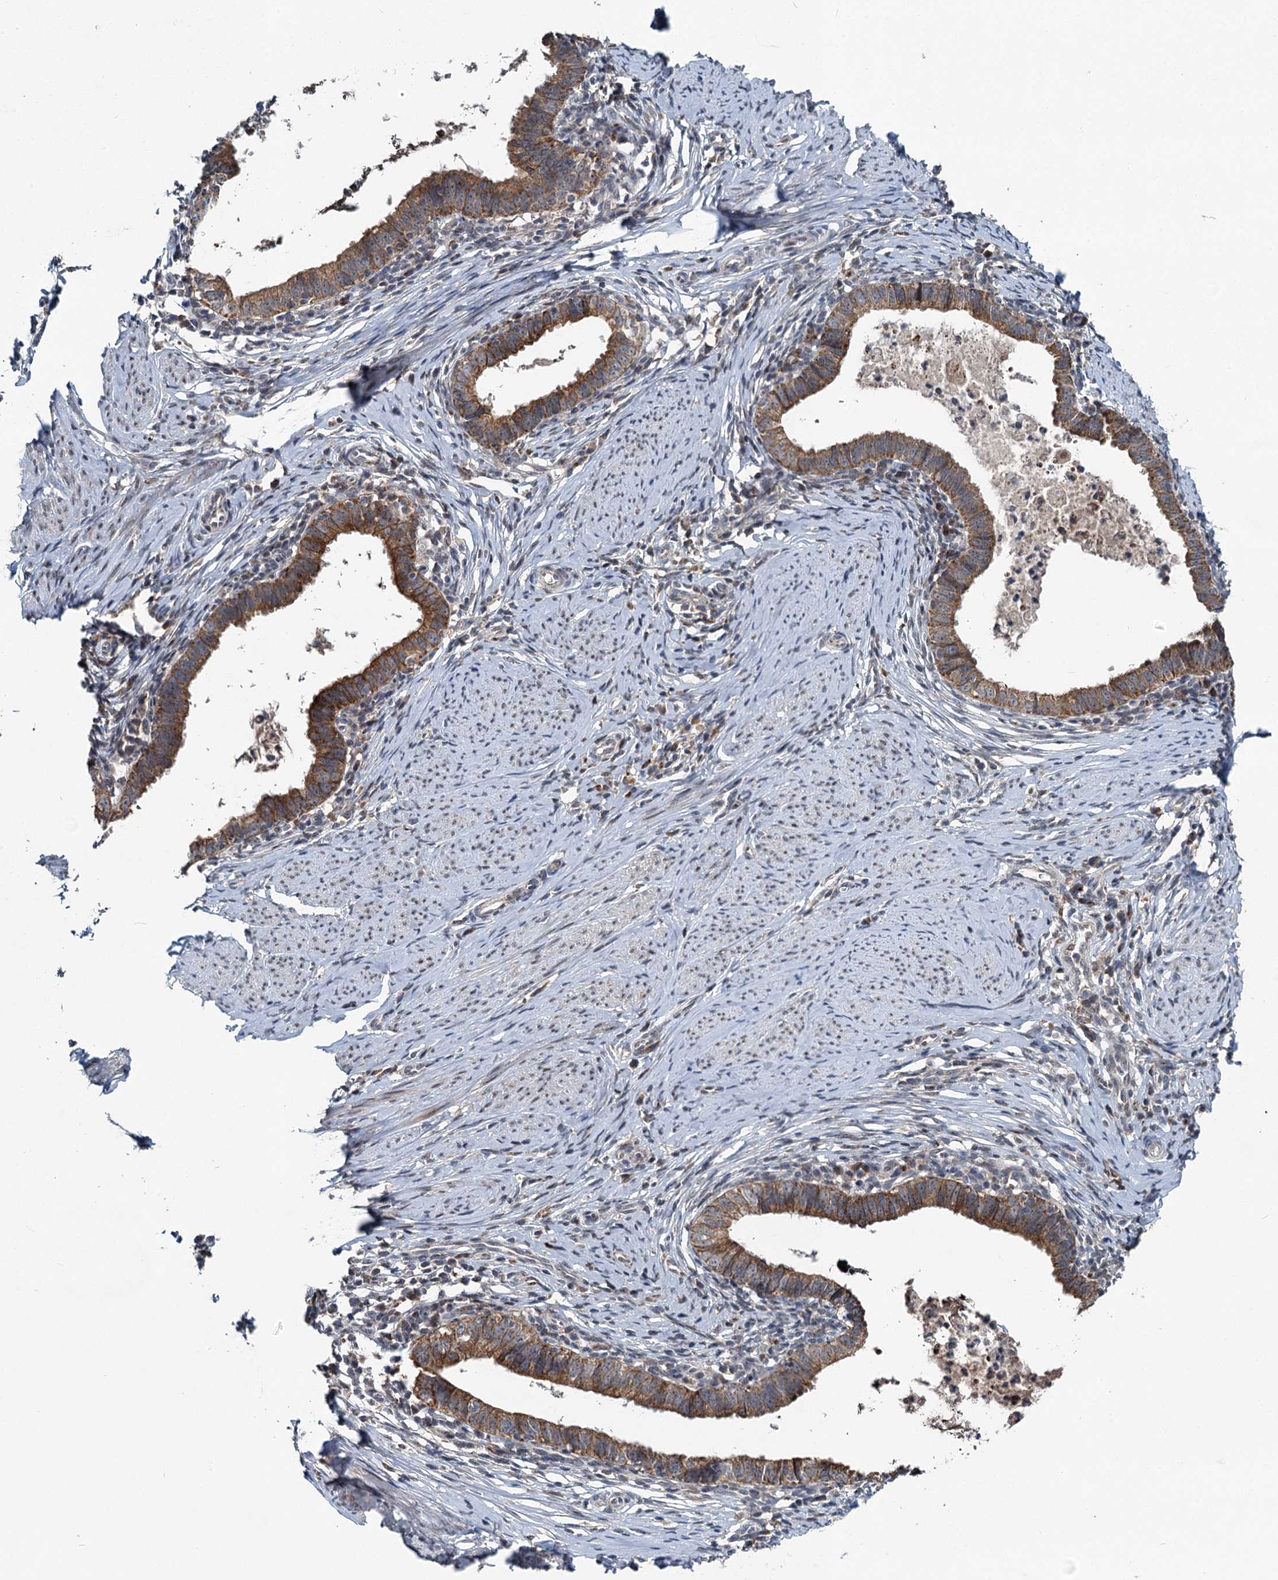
{"staining": {"intensity": "moderate", "quantity": ">75%", "location": "cytoplasmic/membranous"}, "tissue": "cervical cancer", "cell_type": "Tumor cells", "image_type": "cancer", "snomed": [{"axis": "morphology", "description": "Adenocarcinoma, NOS"}, {"axis": "topography", "description": "Cervix"}], "caption": "Protein expression analysis of cervical cancer demonstrates moderate cytoplasmic/membranous positivity in approximately >75% of tumor cells.", "gene": "RITA1", "patient": {"sex": "female", "age": 36}}